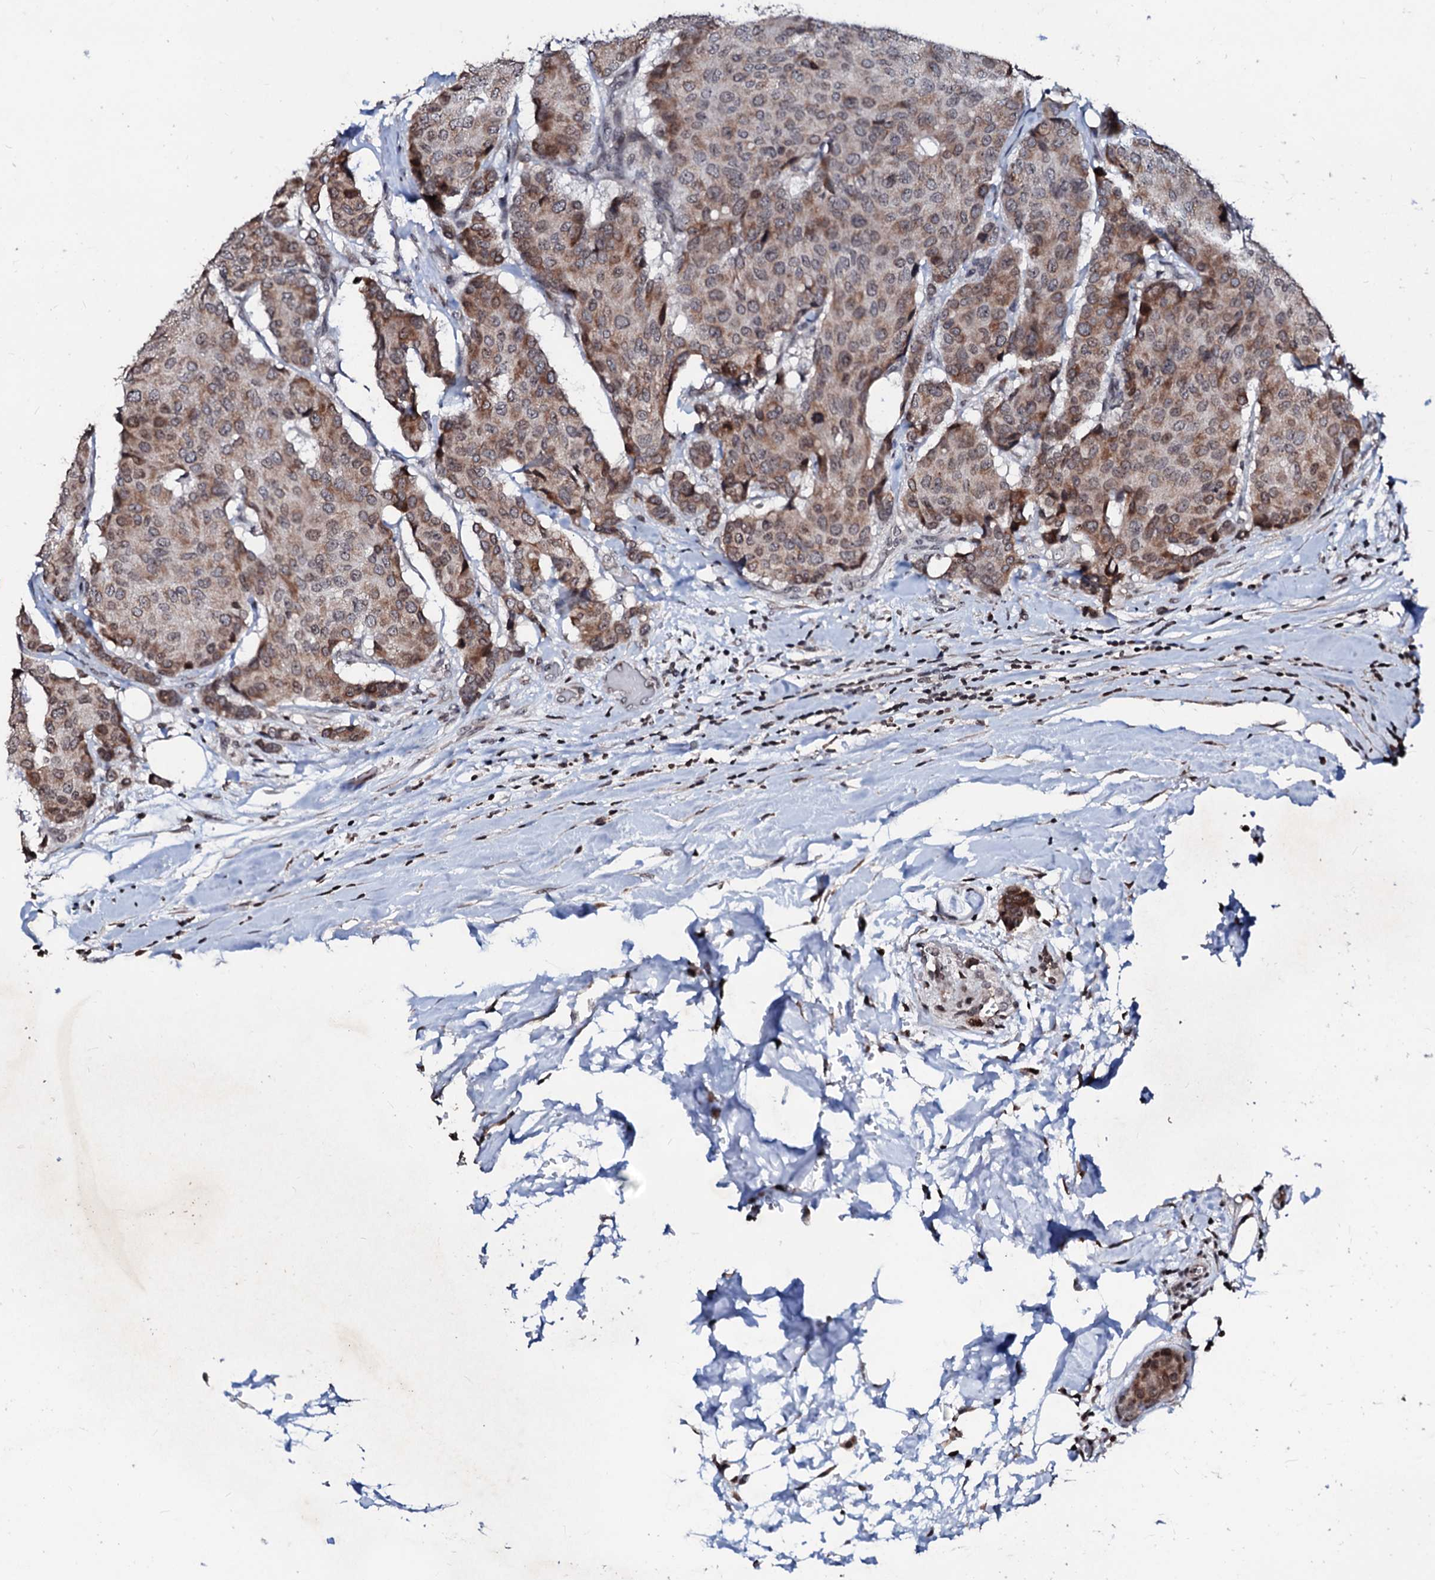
{"staining": {"intensity": "moderate", "quantity": ">75%", "location": "cytoplasmic/membranous,nuclear"}, "tissue": "breast cancer", "cell_type": "Tumor cells", "image_type": "cancer", "snomed": [{"axis": "morphology", "description": "Duct carcinoma"}, {"axis": "topography", "description": "Breast"}], "caption": "Brown immunohistochemical staining in breast cancer demonstrates moderate cytoplasmic/membranous and nuclear expression in about >75% of tumor cells.", "gene": "LSM11", "patient": {"sex": "female", "age": 75}}